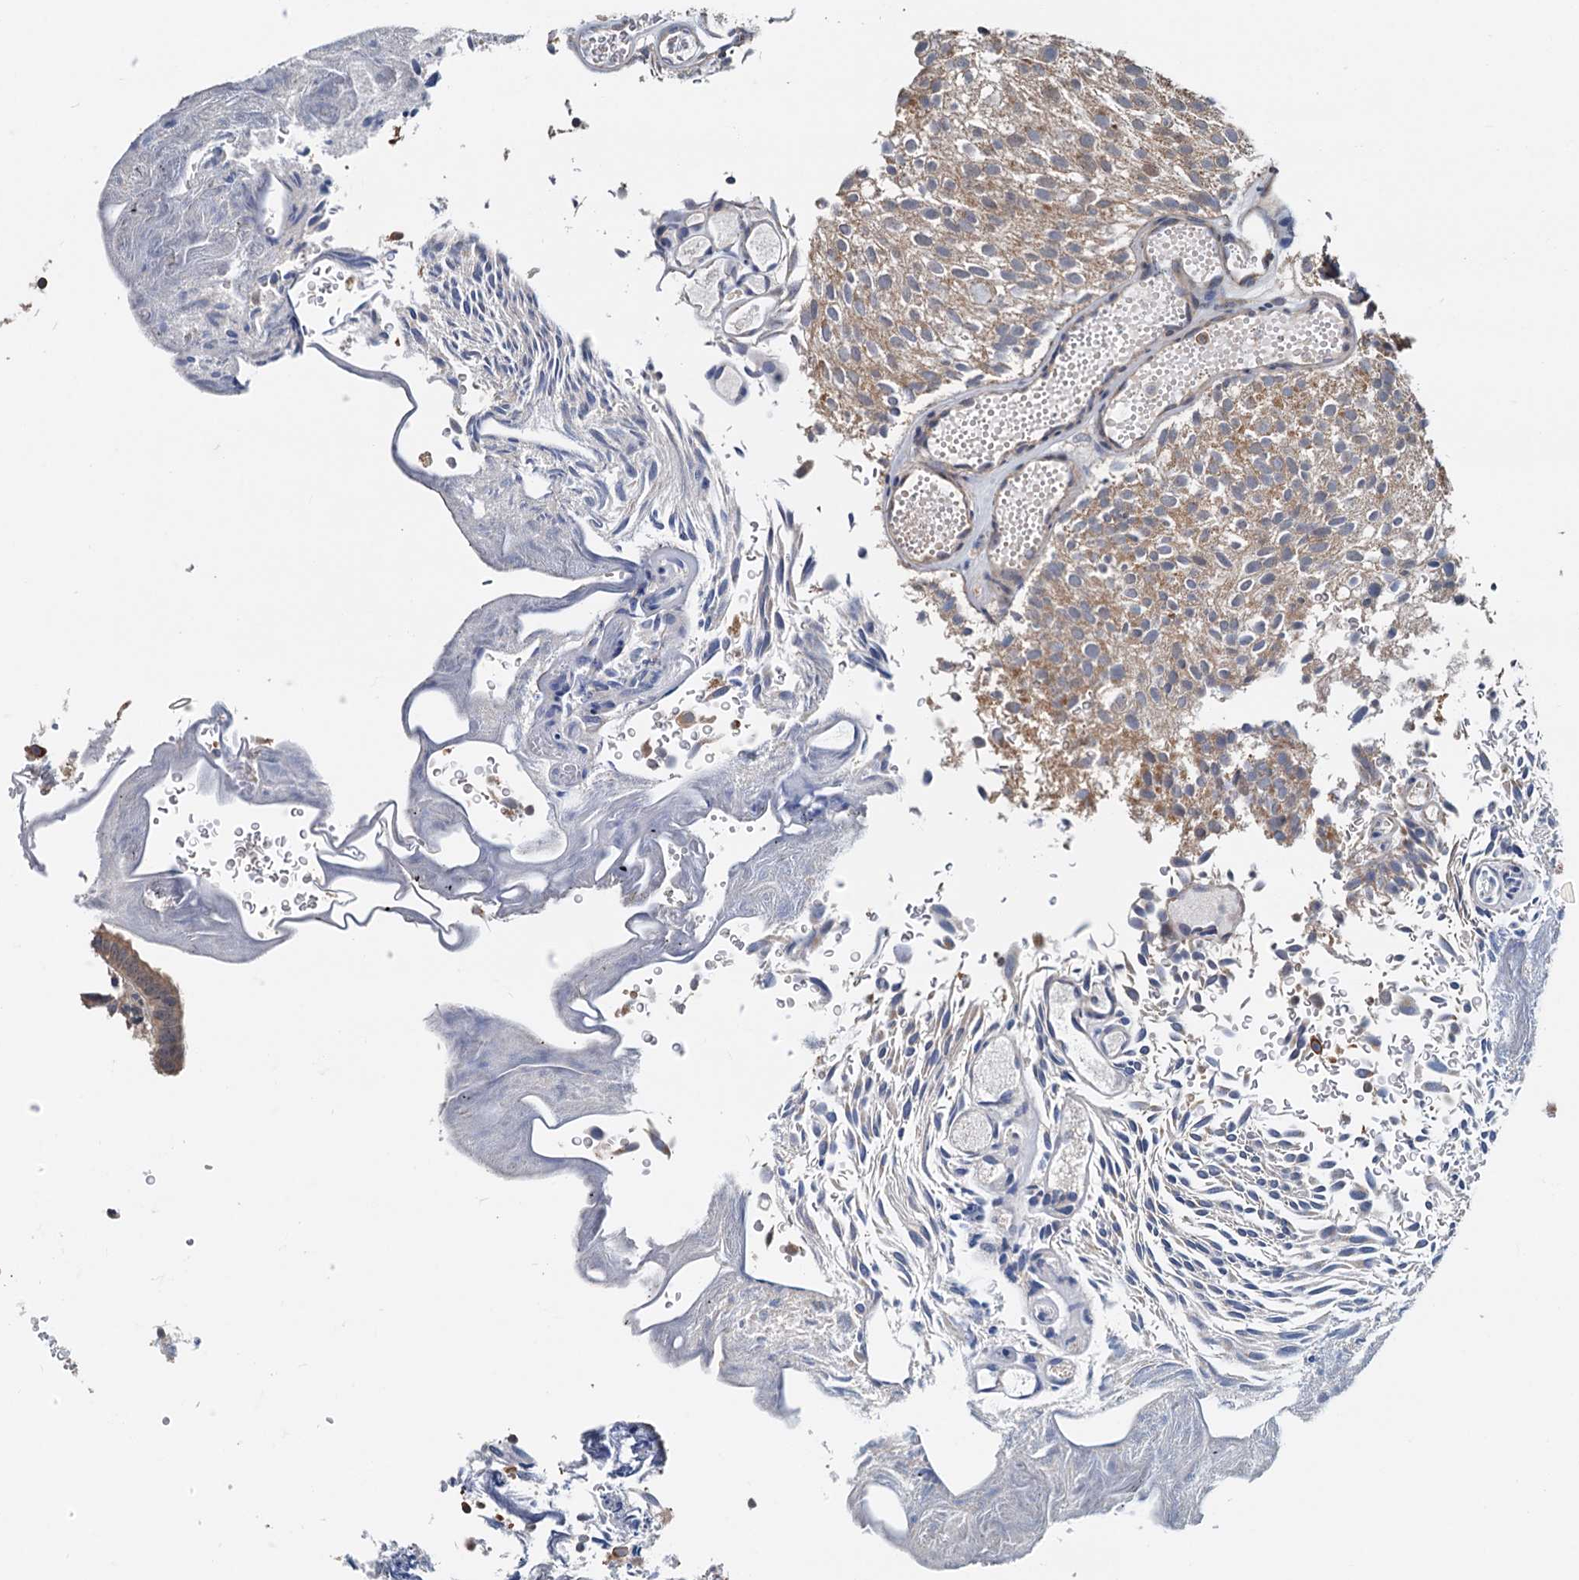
{"staining": {"intensity": "weak", "quantity": ">75%", "location": "cytoplasmic/membranous"}, "tissue": "urothelial cancer", "cell_type": "Tumor cells", "image_type": "cancer", "snomed": [{"axis": "morphology", "description": "Urothelial carcinoma, Low grade"}, {"axis": "topography", "description": "Urinary bladder"}], "caption": "About >75% of tumor cells in human urothelial carcinoma (low-grade) reveal weak cytoplasmic/membranous protein staining as visualized by brown immunohistochemical staining.", "gene": "MCMBP", "patient": {"sex": "male", "age": 78}}